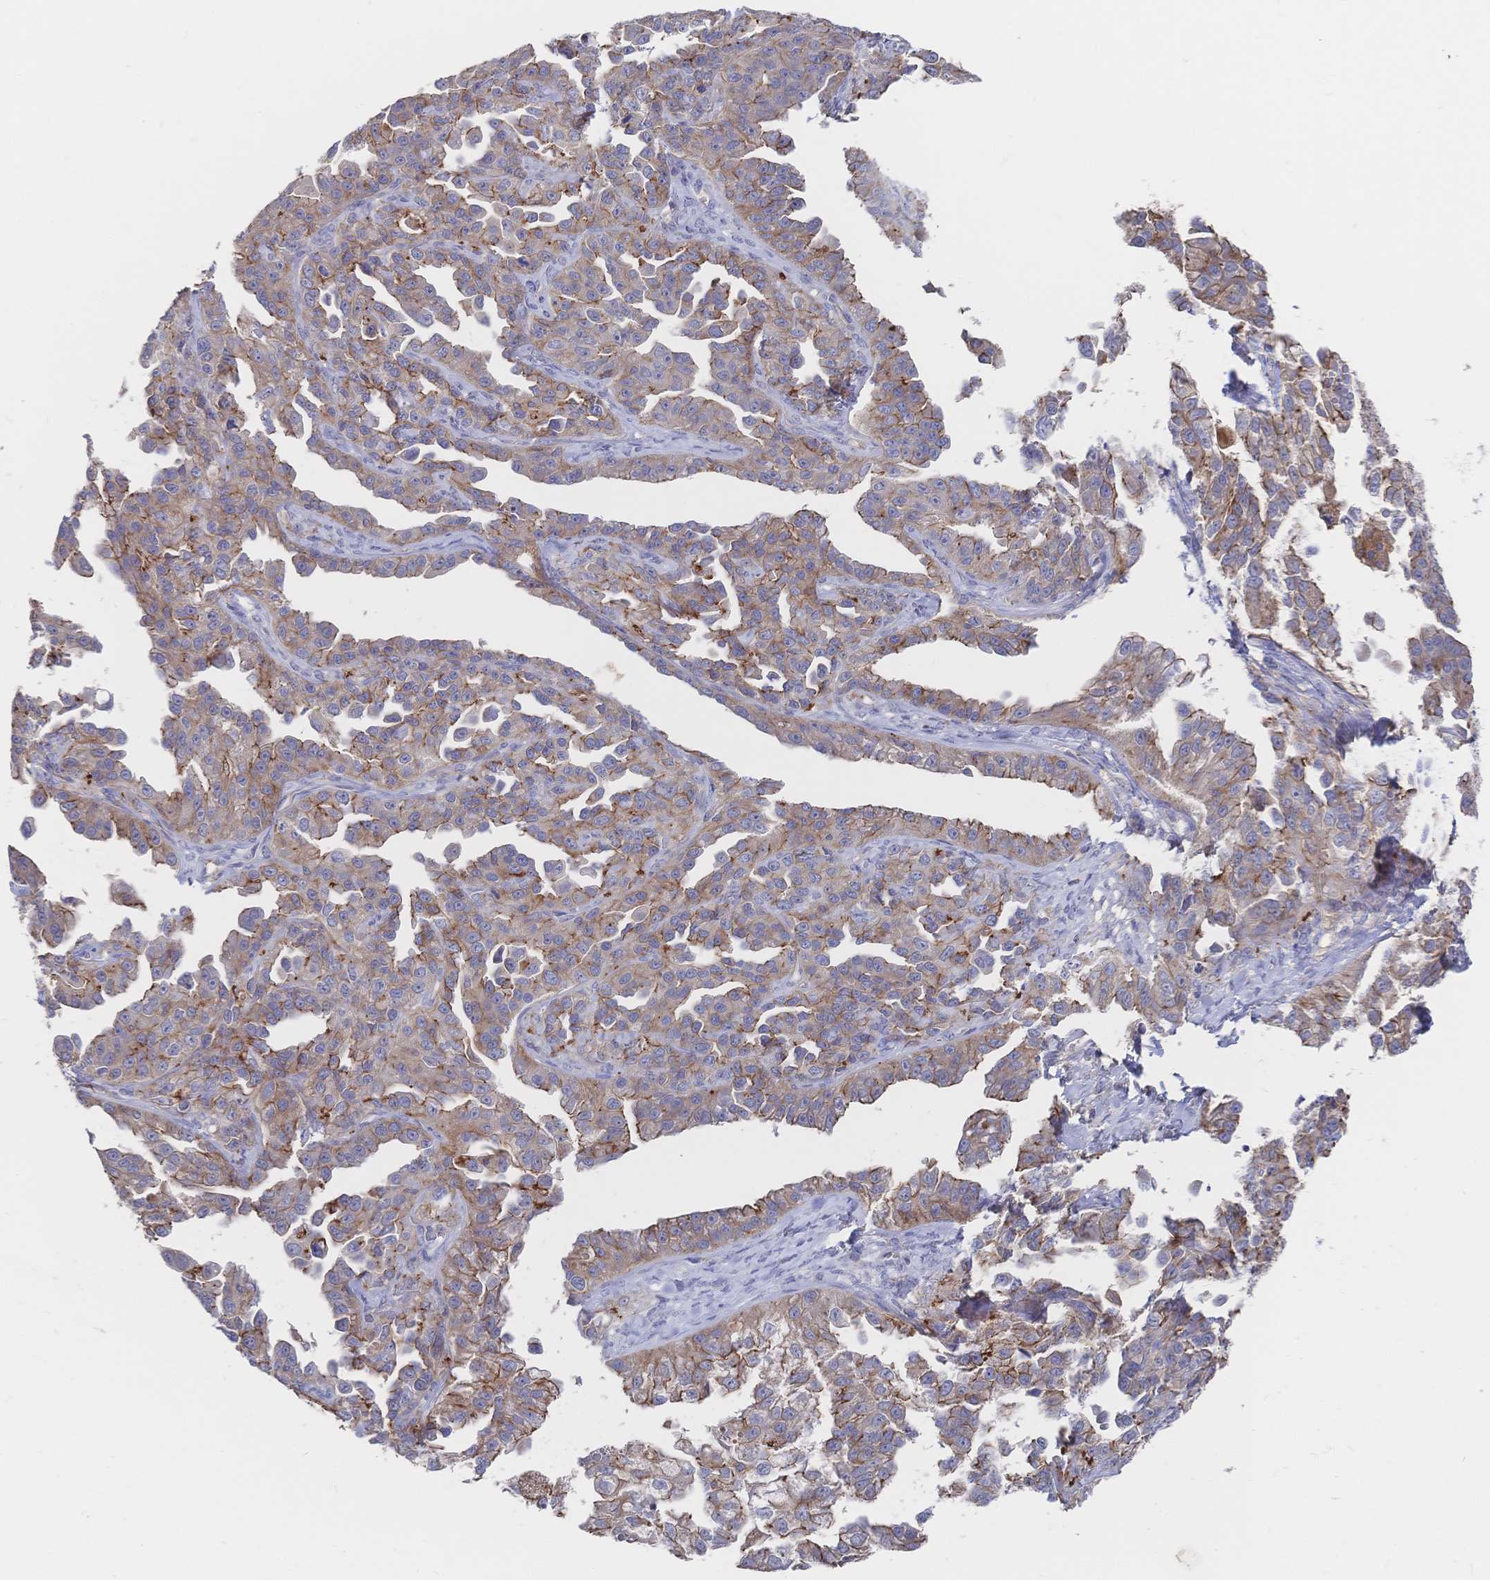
{"staining": {"intensity": "moderate", "quantity": "25%-75%", "location": "cytoplasmic/membranous"}, "tissue": "ovarian cancer", "cell_type": "Tumor cells", "image_type": "cancer", "snomed": [{"axis": "morphology", "description": "Cystadenocarcinoma, serous, NOS"}, {"axis": "topography", "description": "Ovary"}], "caption": "Protein staining of serous cystadenocarcinoma (ovarian) tissue demonstrates moderate cytoplasmic/membranous positivity in about 25%-75% of tumor cells. The protein is stained brown, and the nuclei are stained in blue (DAB IHC with brightfield microscopy, high magnification).", "gene": "F11R", "patient": {"sex": "female", "age": 75}}